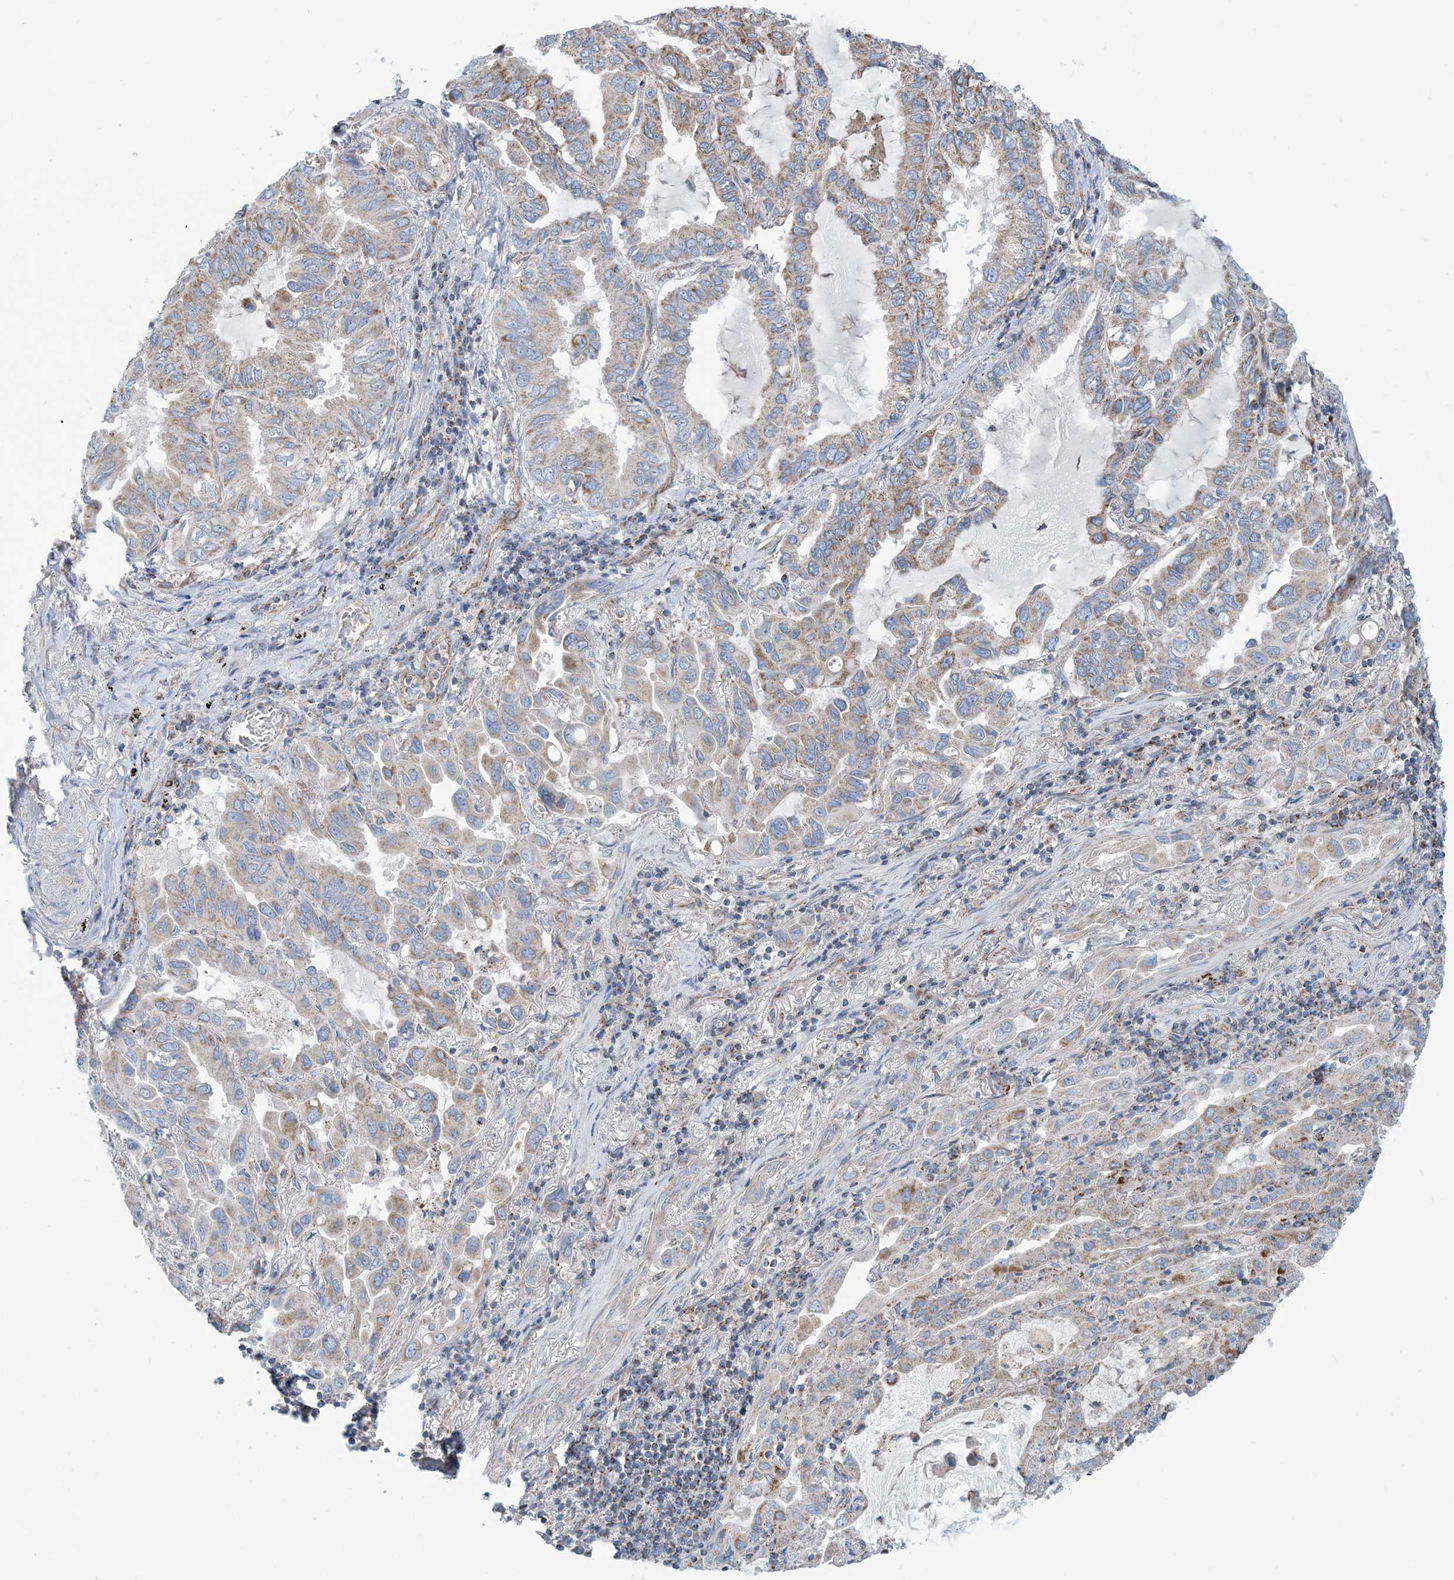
{"staining": {"intensity": "weak", "quantity": ">75%", "location": "cytoplasmic/membranous"}, "tissue": "lung cancer", "cell_type": "Tumor cells", "image_type": "cancer", "snomed": [{"axis": "morphology", "description": "Adenocarcinoma, NOS"}, {"axis": "topography", "description": "Lung"}], "caption": "DAB (3,3'-diaminobenzidine) immunohistochemical staining of human adenocarcinoma (lung) reveals weak cytoplasmic/membranous protein staining in approximately >75% of tumor cells.", "gene": "PHOSPHO2", "patient": {"sex": "male", "age": 64}}